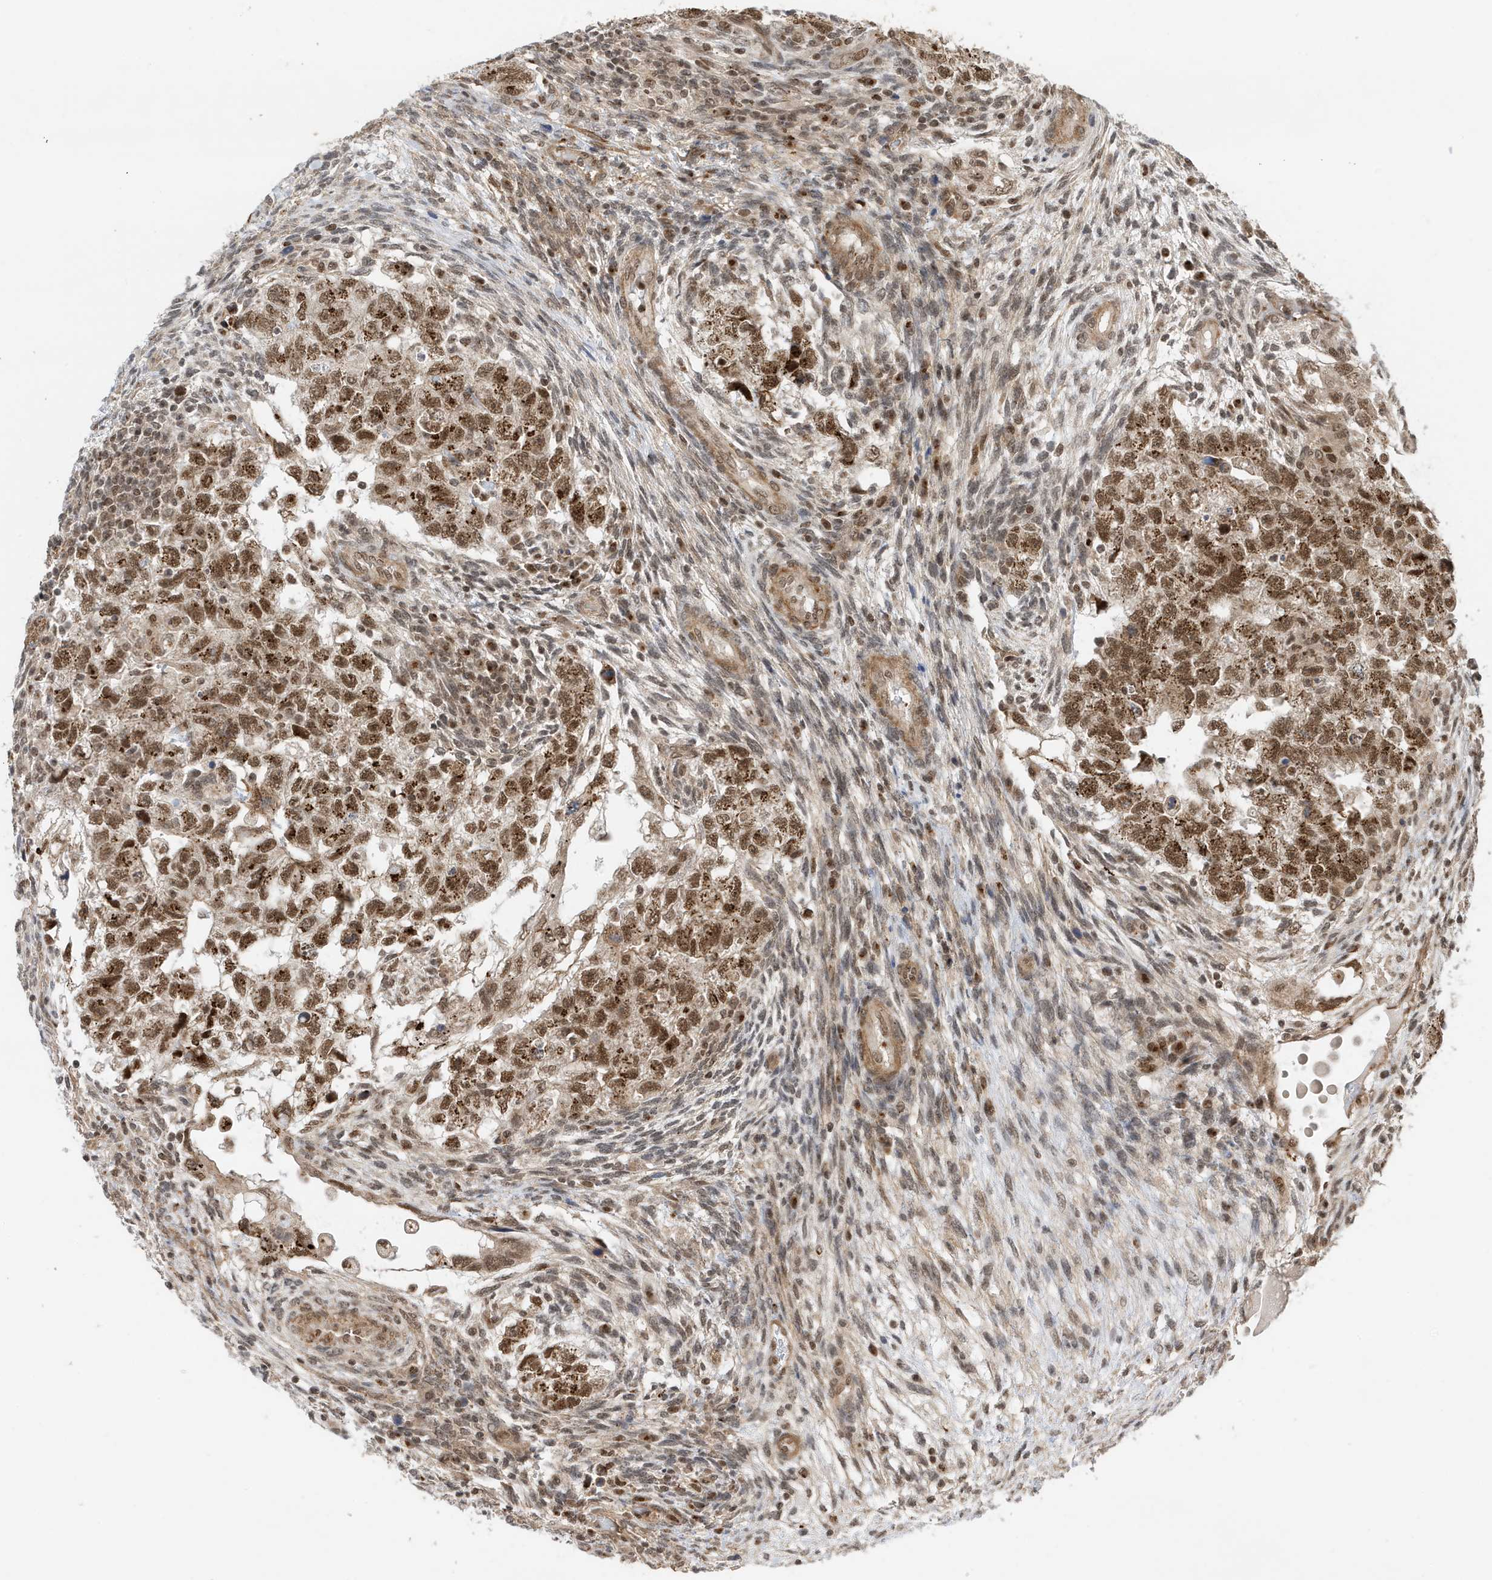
{"staining": {"intensity": "moderate", "quantity": ">75%", "location": "cytoplasmic/membranous,nuclear"}, "tissue": "testis cancer", "cell_type": "Tumor cells", "image_type": "cancer", "snomed": [{"axis": "morphology", "description": "Carcinoma, Embryonal, NOS"}, {"axis": "topography", "description": "Testis"}], "caption": "IHC (DAB) staining of testis cancer exhibits moderate cytoplasmic/membranous and nuclear protein positivity in about >75% of tumor cells. (Brightfield microscopy of DAB IHC at high magnification).", "gene": "MAST3", "patient": {"sex": "male", "age": 36}}